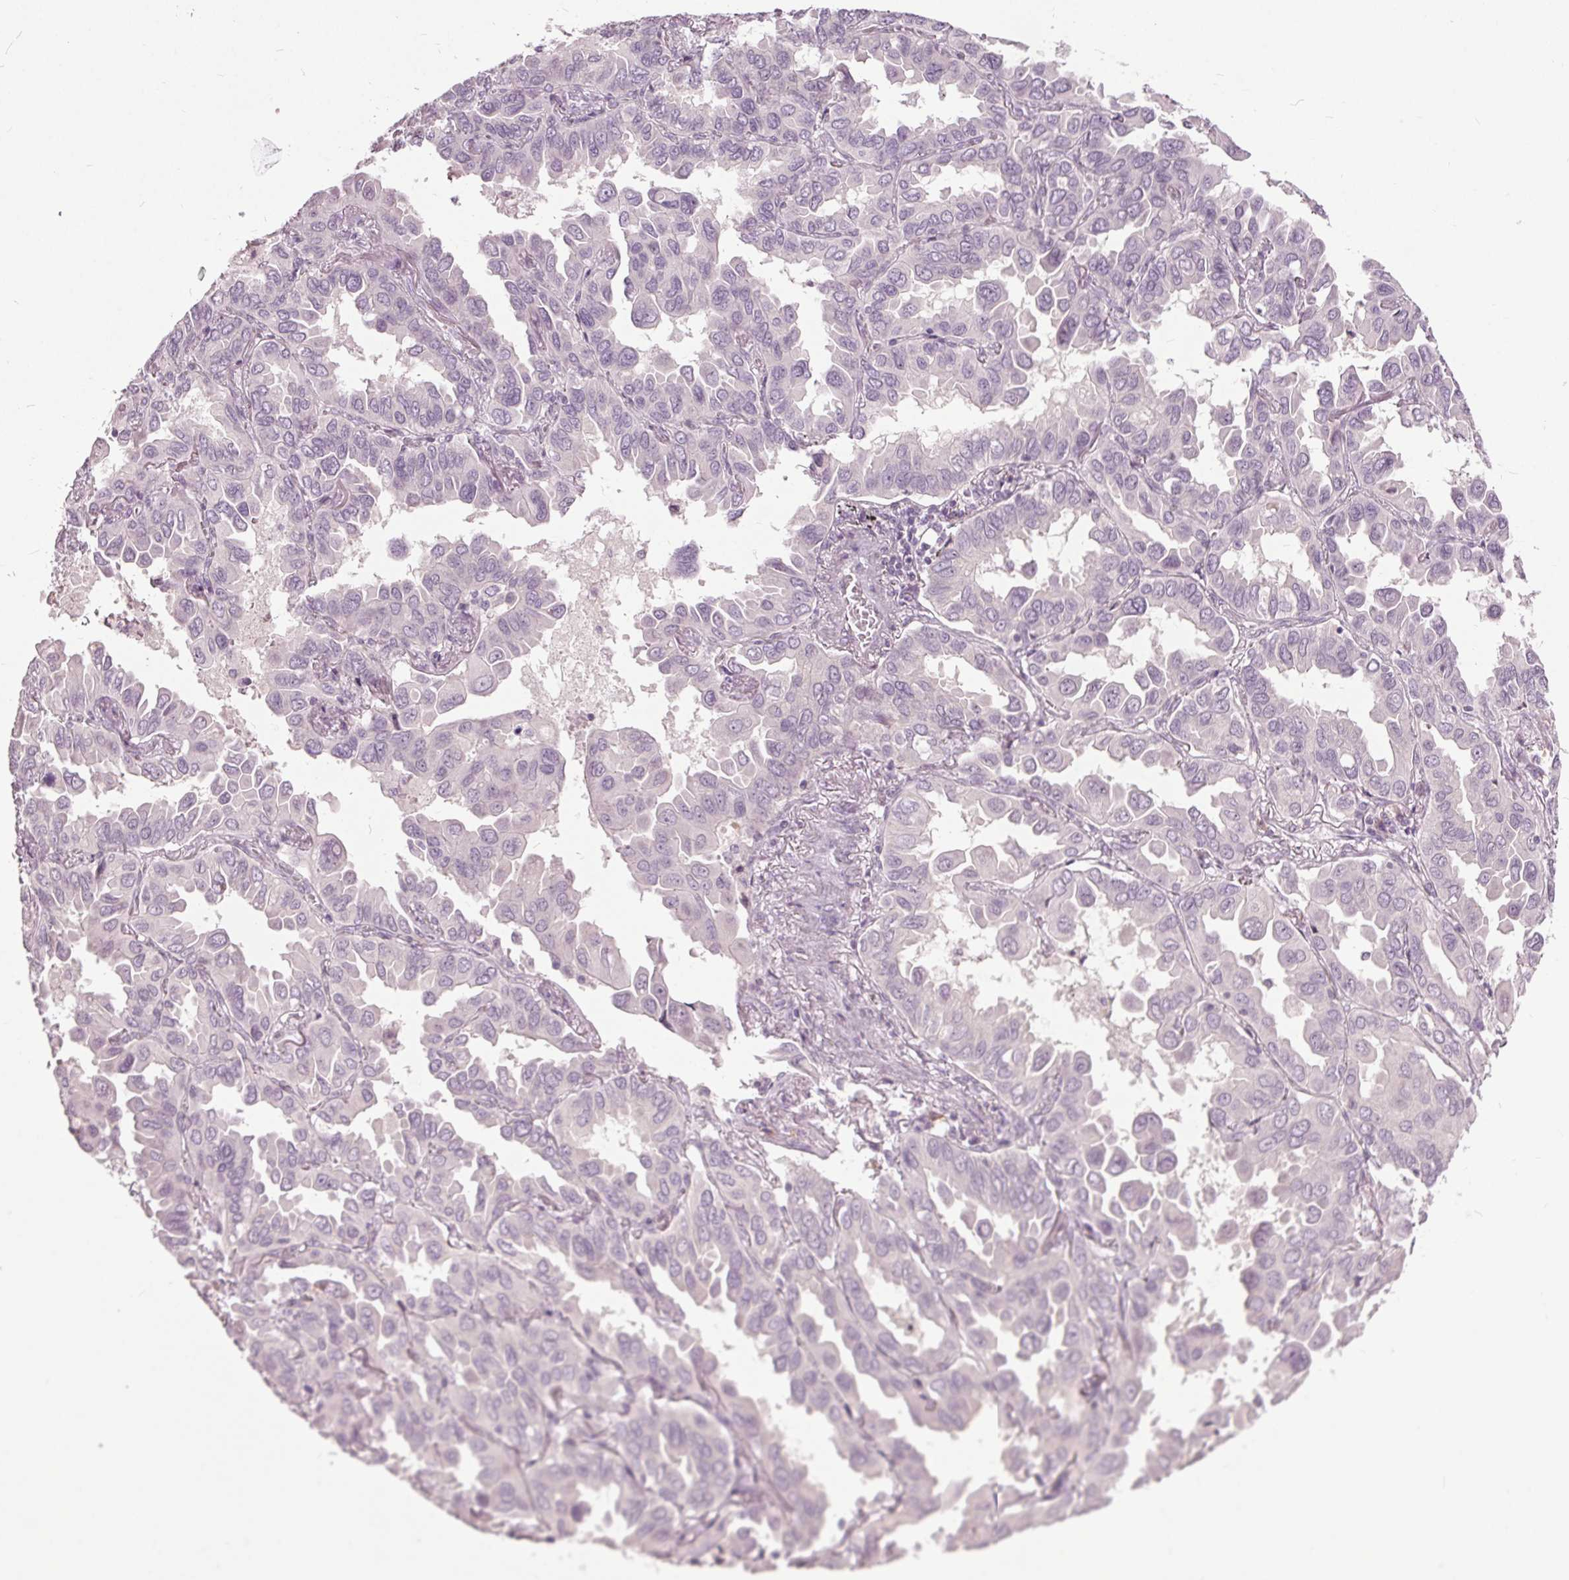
{"staining": {"intensity": "negative", "quantity": "none", "location": "none"}, "tissue": "lung cancer", "cell_type": "Tumor cells", "image_type": "cancer", "snomed": [{"axis": "morphology", "description": "Adenocarcinoma, NOS"}, {"axis": "topography", "description": "Lung"}], "caption": "Immunohistochemical staining of human adenocarcinoma (lung) demonstrates no significant expression in tumor cells.", "gene": "CXCL16", "patient": {"sex": "male", "age": 64}}